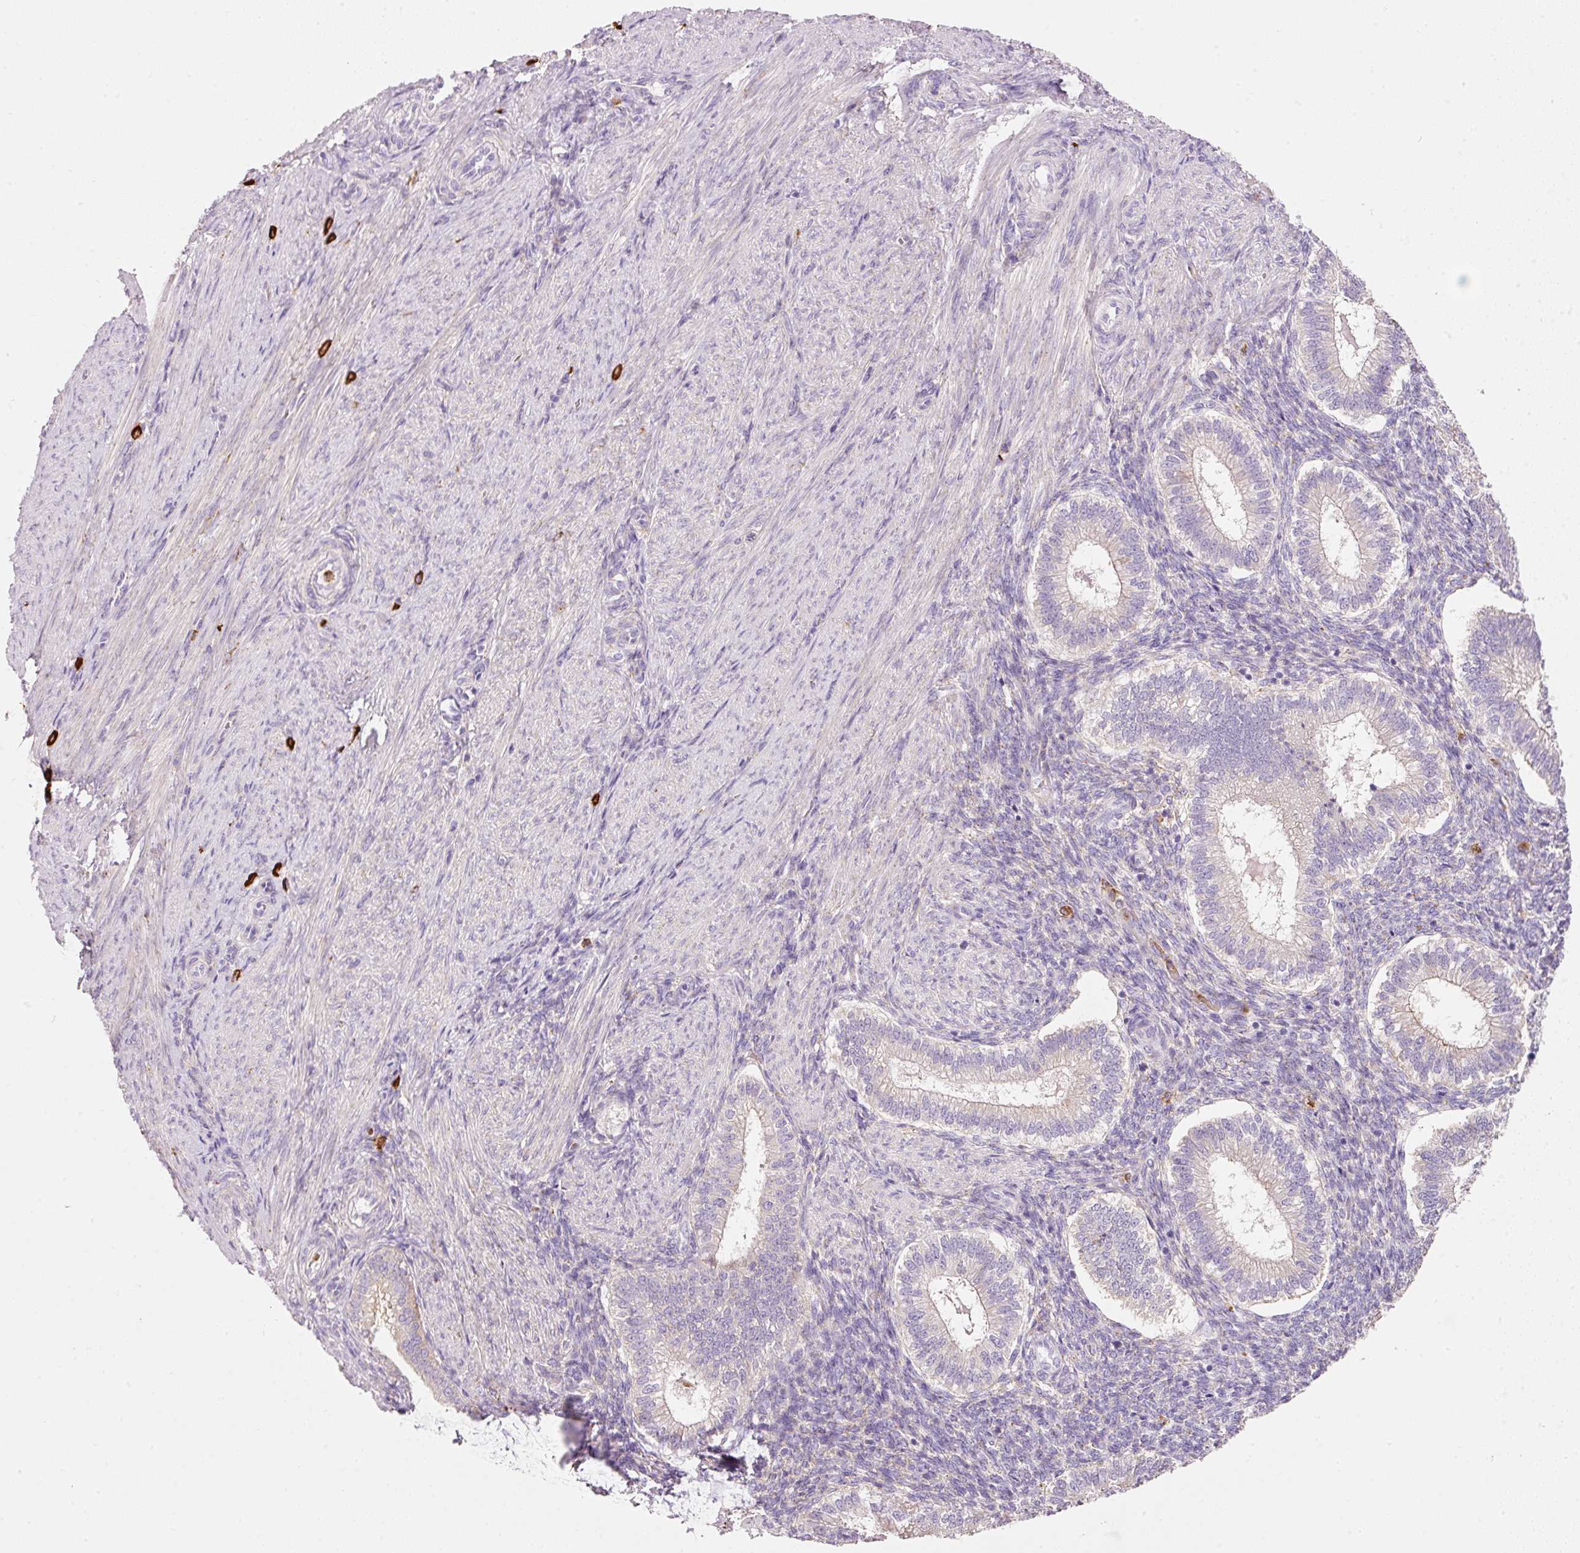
{"staining": {"intensity": "negative", "quantity": "none", "location": "none"}, "tissue": "endometrium", "cell_type": "Cells in endometrial stroma", "image_type": "normal", "snomed": [{"axis": "morphology", "description": "Normal tissue, NOS"}, {"axis": "topography", "description": "Endometrium"}], "caption": "Human endometrium stained for a protein using IHC demonstrates no positivity in cells in endometrial stroma.", "gene": "TMC8", "patient": {"sex": "female", "age": 25}}